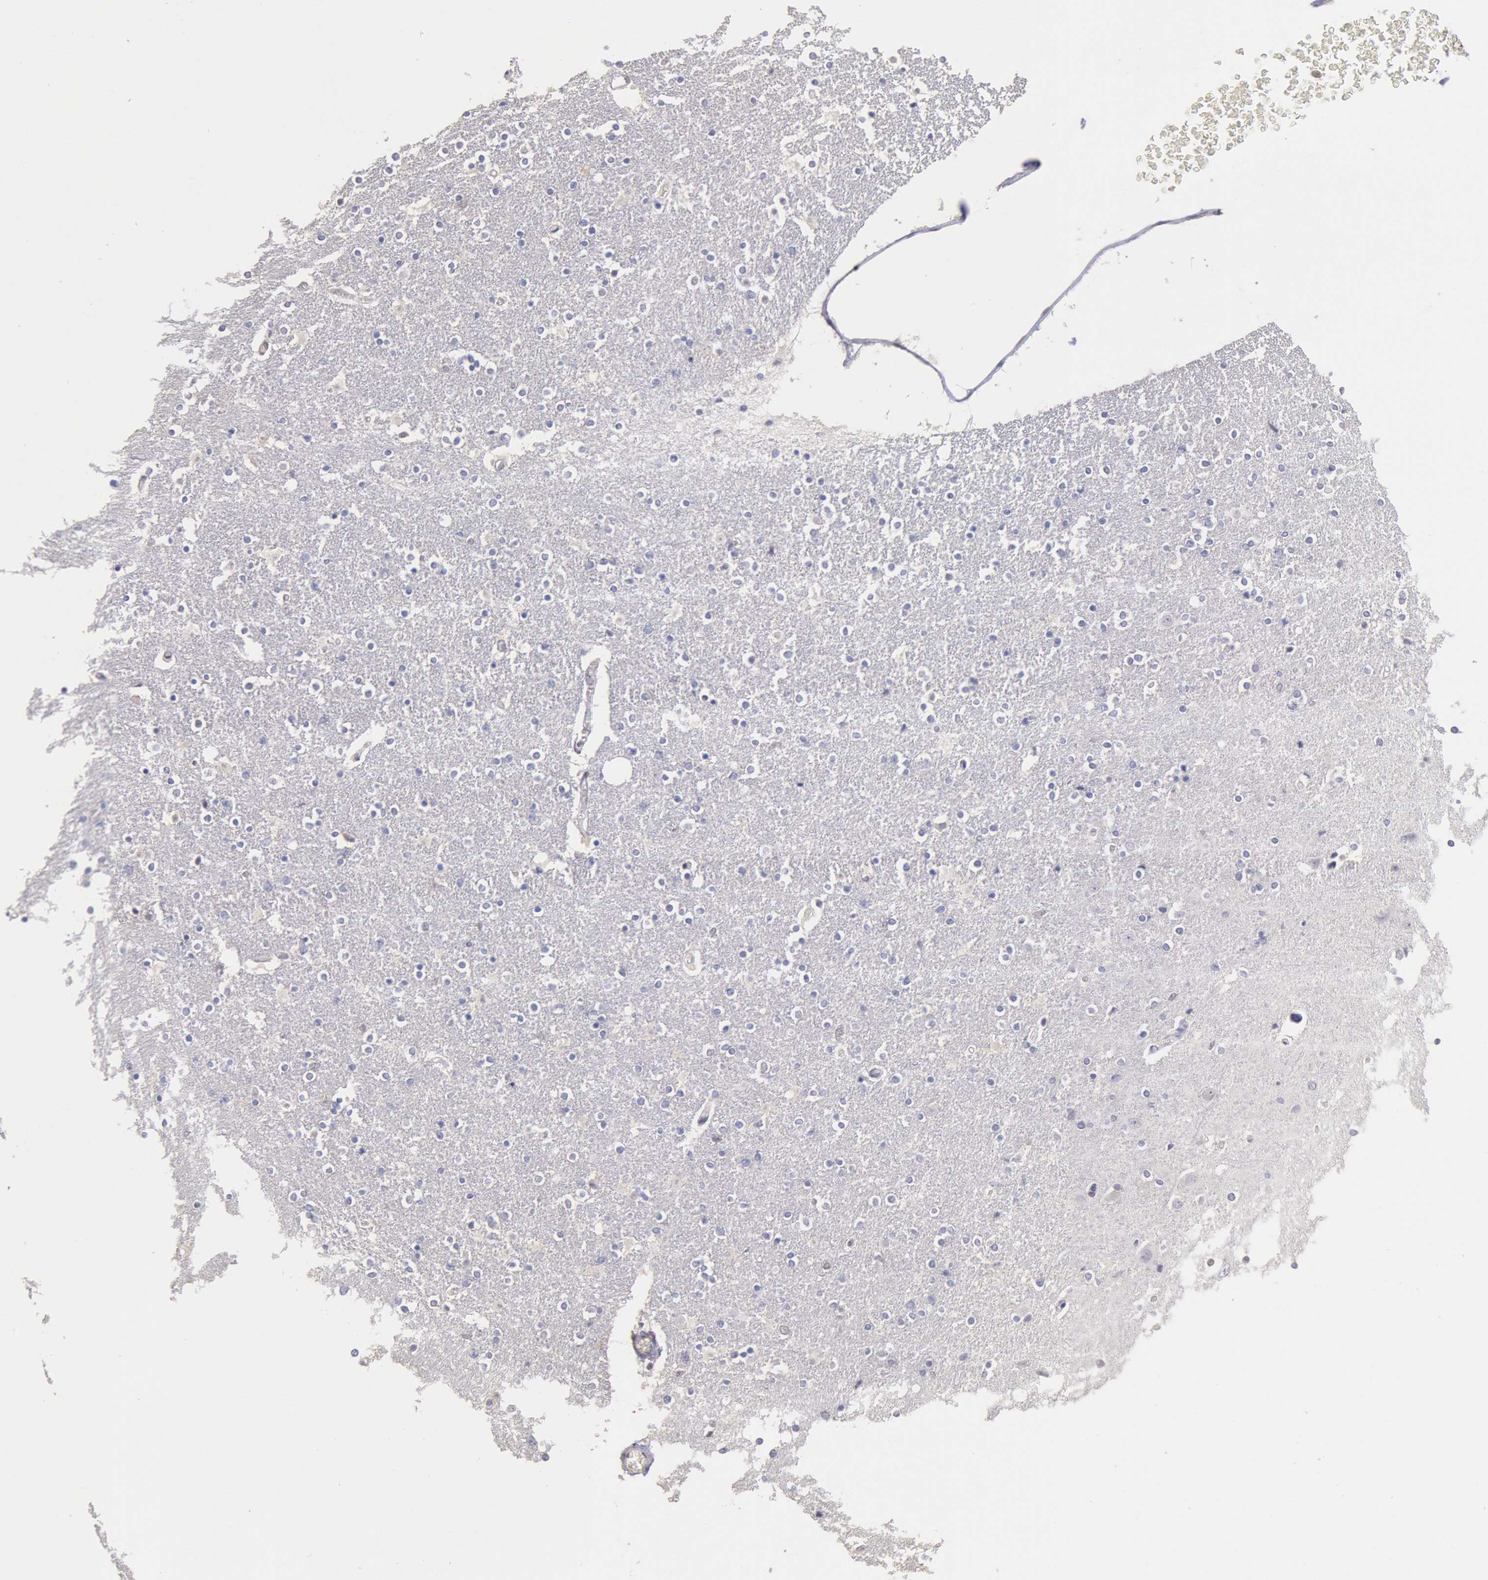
{"staining": {"intensity": "negative", "quantity": "none", "location": "none"}, "tissue": "caudate", "cell_type": "Glial cells", "image_type": "normal", "snomed": [{"axis": "morphology", "description": "Normal tissue, NOS"}, {"axis": "topography", "description": "Lateral ventricle wall"}], "caption": "This is an IHC micrograph of normal caudate. There is no staining in glial cells.", "gene": "MYH6", "patient": {"sex": "female", "age": 54}}